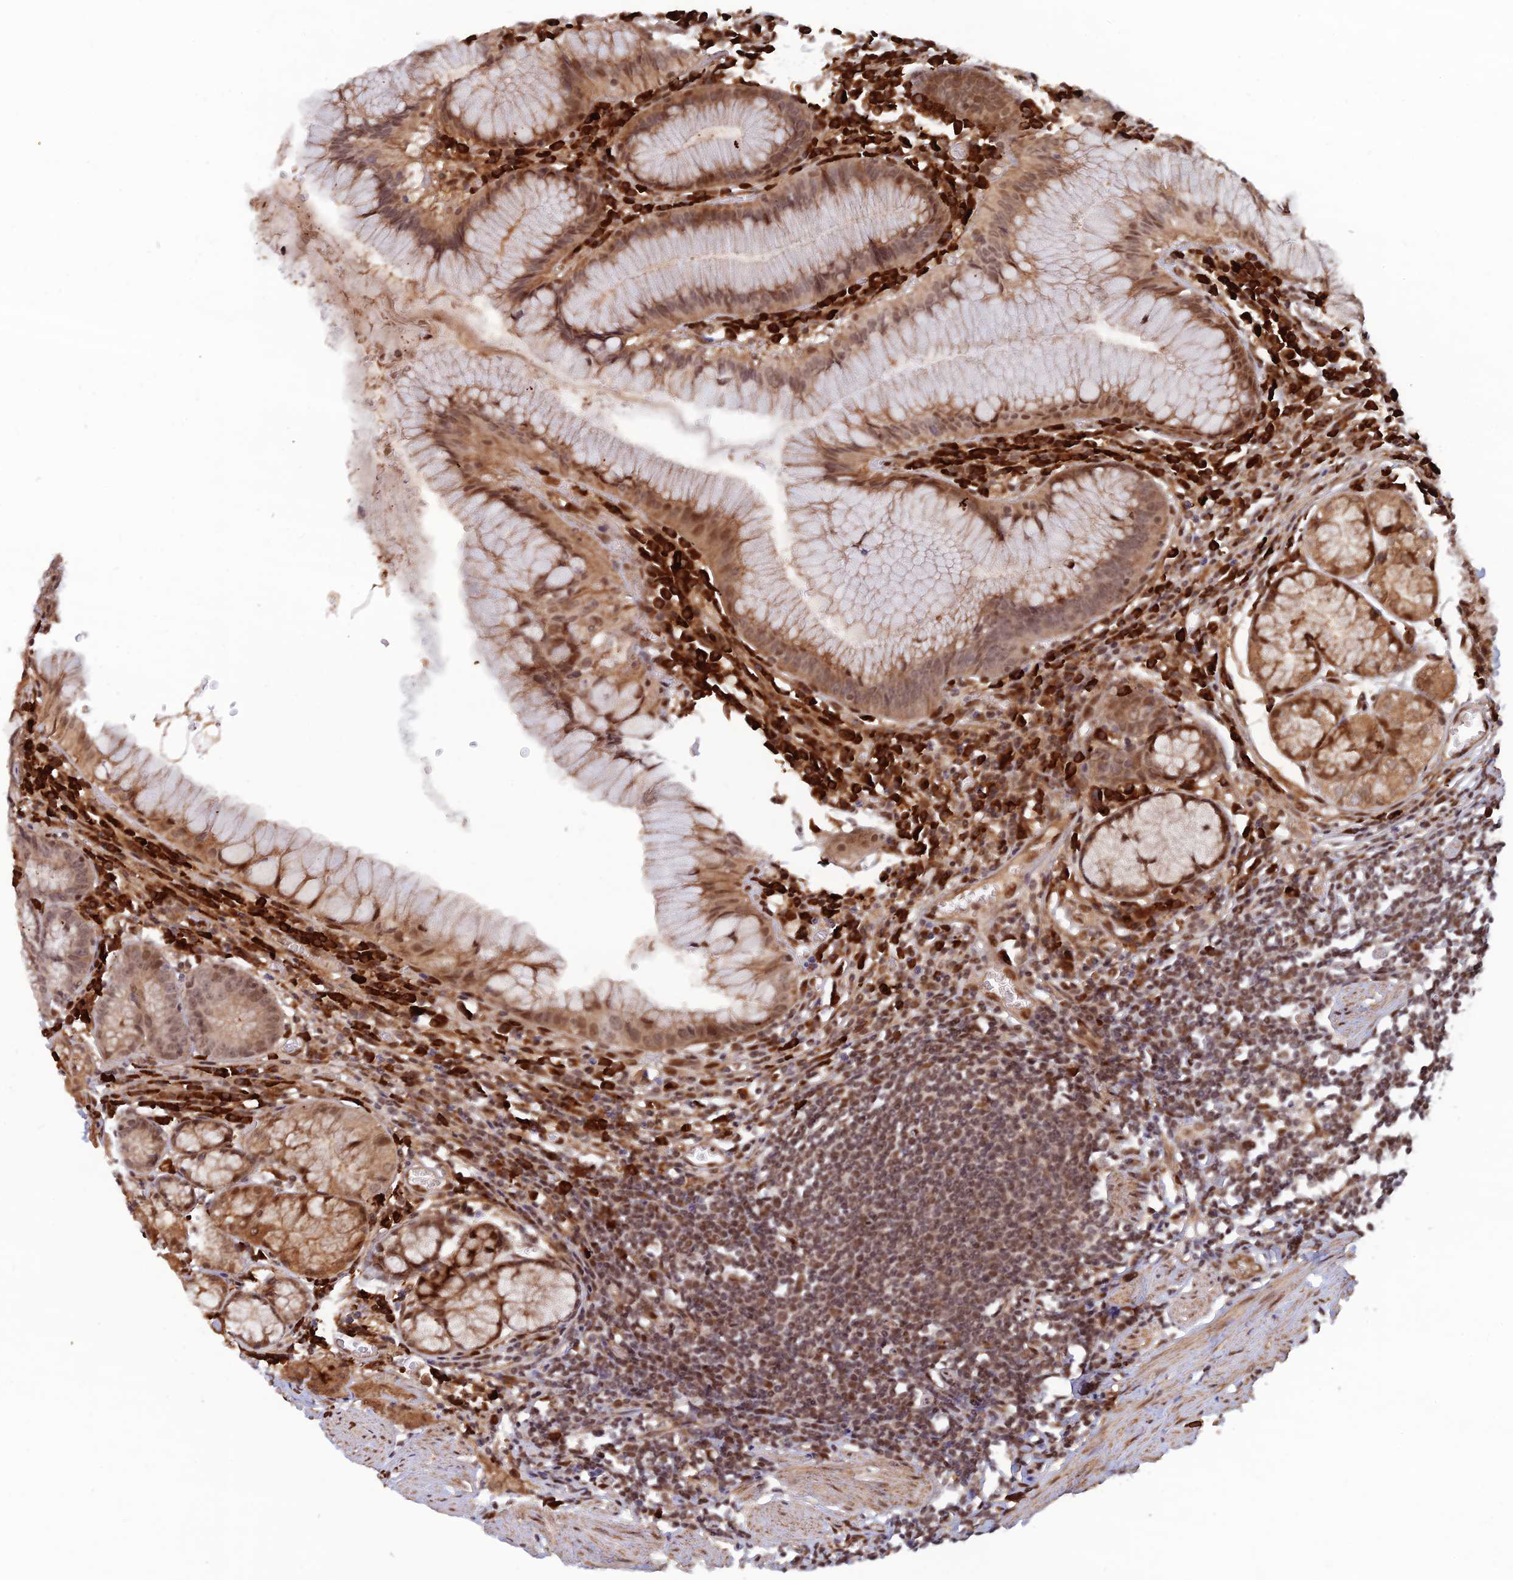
{"staining": {"intensity": "moderate", "quantity": ">75%", "location": "cytoplasmic/membranous"}, "tissue": "stomach", "cell_type": "Glandular cells", "image_type": "normal", "snomed": [{"axis": "morphology", "description": "Normal tissue, NOS"}, {"axis": "topography", "description": "Stomach"}], "caption": "The image reveals staining of unremarkable stomach, revealing moderate cytoplasmic/membranous protein staining (brown color) within glandular cells. The staining is performed using DAB (3,3'-diaminobenzidine) brown chromogen to label protein expression. The nuclei are counter-stained blue using hematoxylin.", "gene": "ZNF565", "patient": {"sex": "male", "age": 55}}